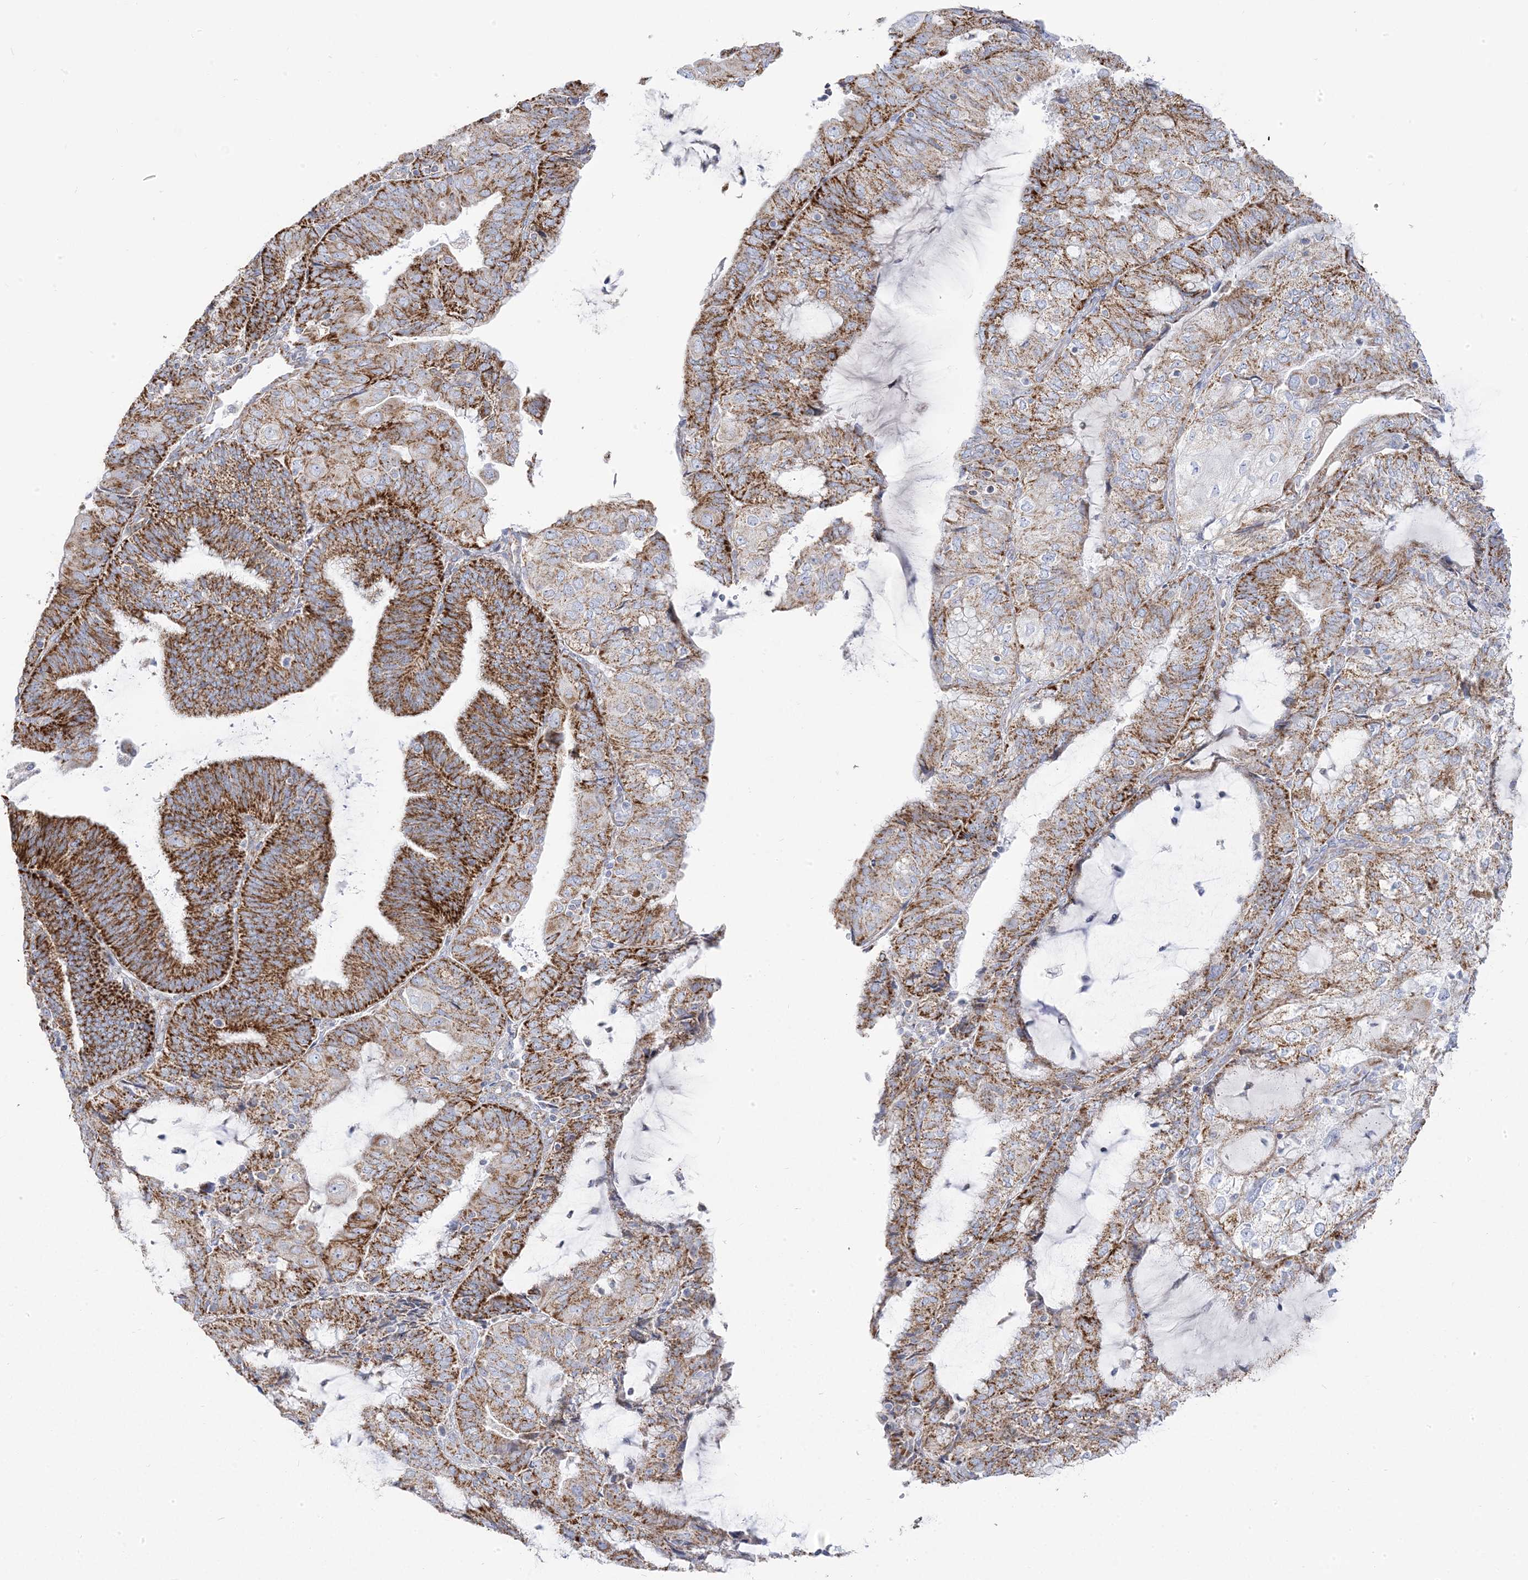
{"staining": {"intensity": "moderate", "quantity": ">75%", "location": "cytoplasmic/membranous"}, "tissue": "endometrial cancer", "cell_type": "Tumor cells", "image_type": "cancer", "snomed": [{"axis": "morphology", "description": "Adenocarcinoma, NOS"}, {"axis": "topography", "description": "Endometrium"}], "caption": "Protein staining of endometrial adenocarcinoma tissue demonstrates moderate cytoplasmic/membranous expression in approximately >75% of tumor cells.", "gene": "PCCB", "patient": {"sex": "female", "age": 81}}